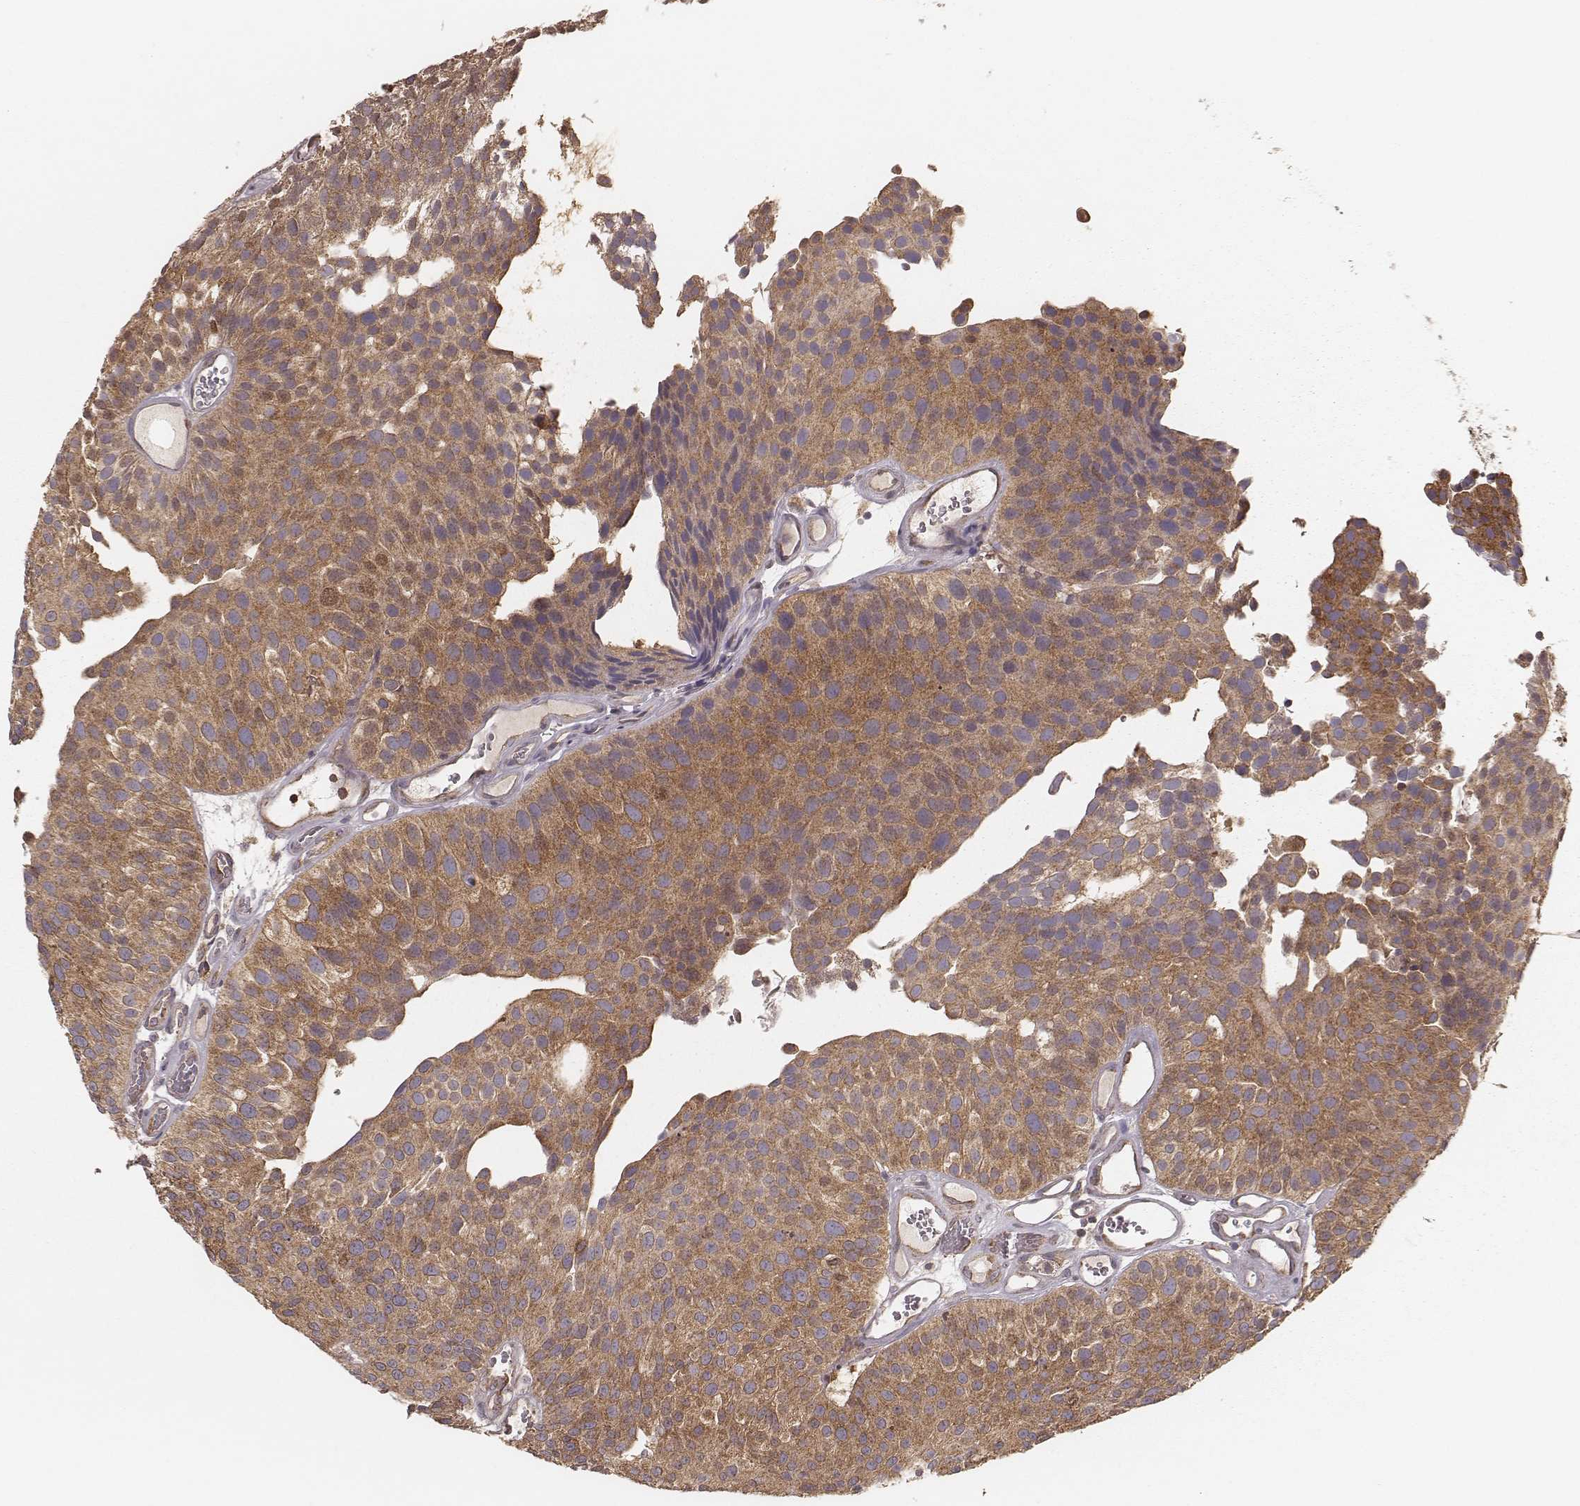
{"staining": {"intensity": "strong", "quantity": ">75%", "location": "cytoplasmic/membranous"}, "tissue": "urothelial cancer", "cell_type": "Tumor cells", "image_type": "cancer", "snomed": [{"axis": "morphology", "description": "Urothelial carcinoma, Low grade"}, {"axis": "topography", "description": "Urinary bladder"}], "caption": "DAB (3,3'-diaminobenzidine) immunohistochemical staining of urothelial carcinoma (low-grade) reveals strong cytoplasmic/membranous protein staining in approximately >75% of tumor cells.", "gene": "CARS1", "patient": {"sex": "female", "age": 87}}